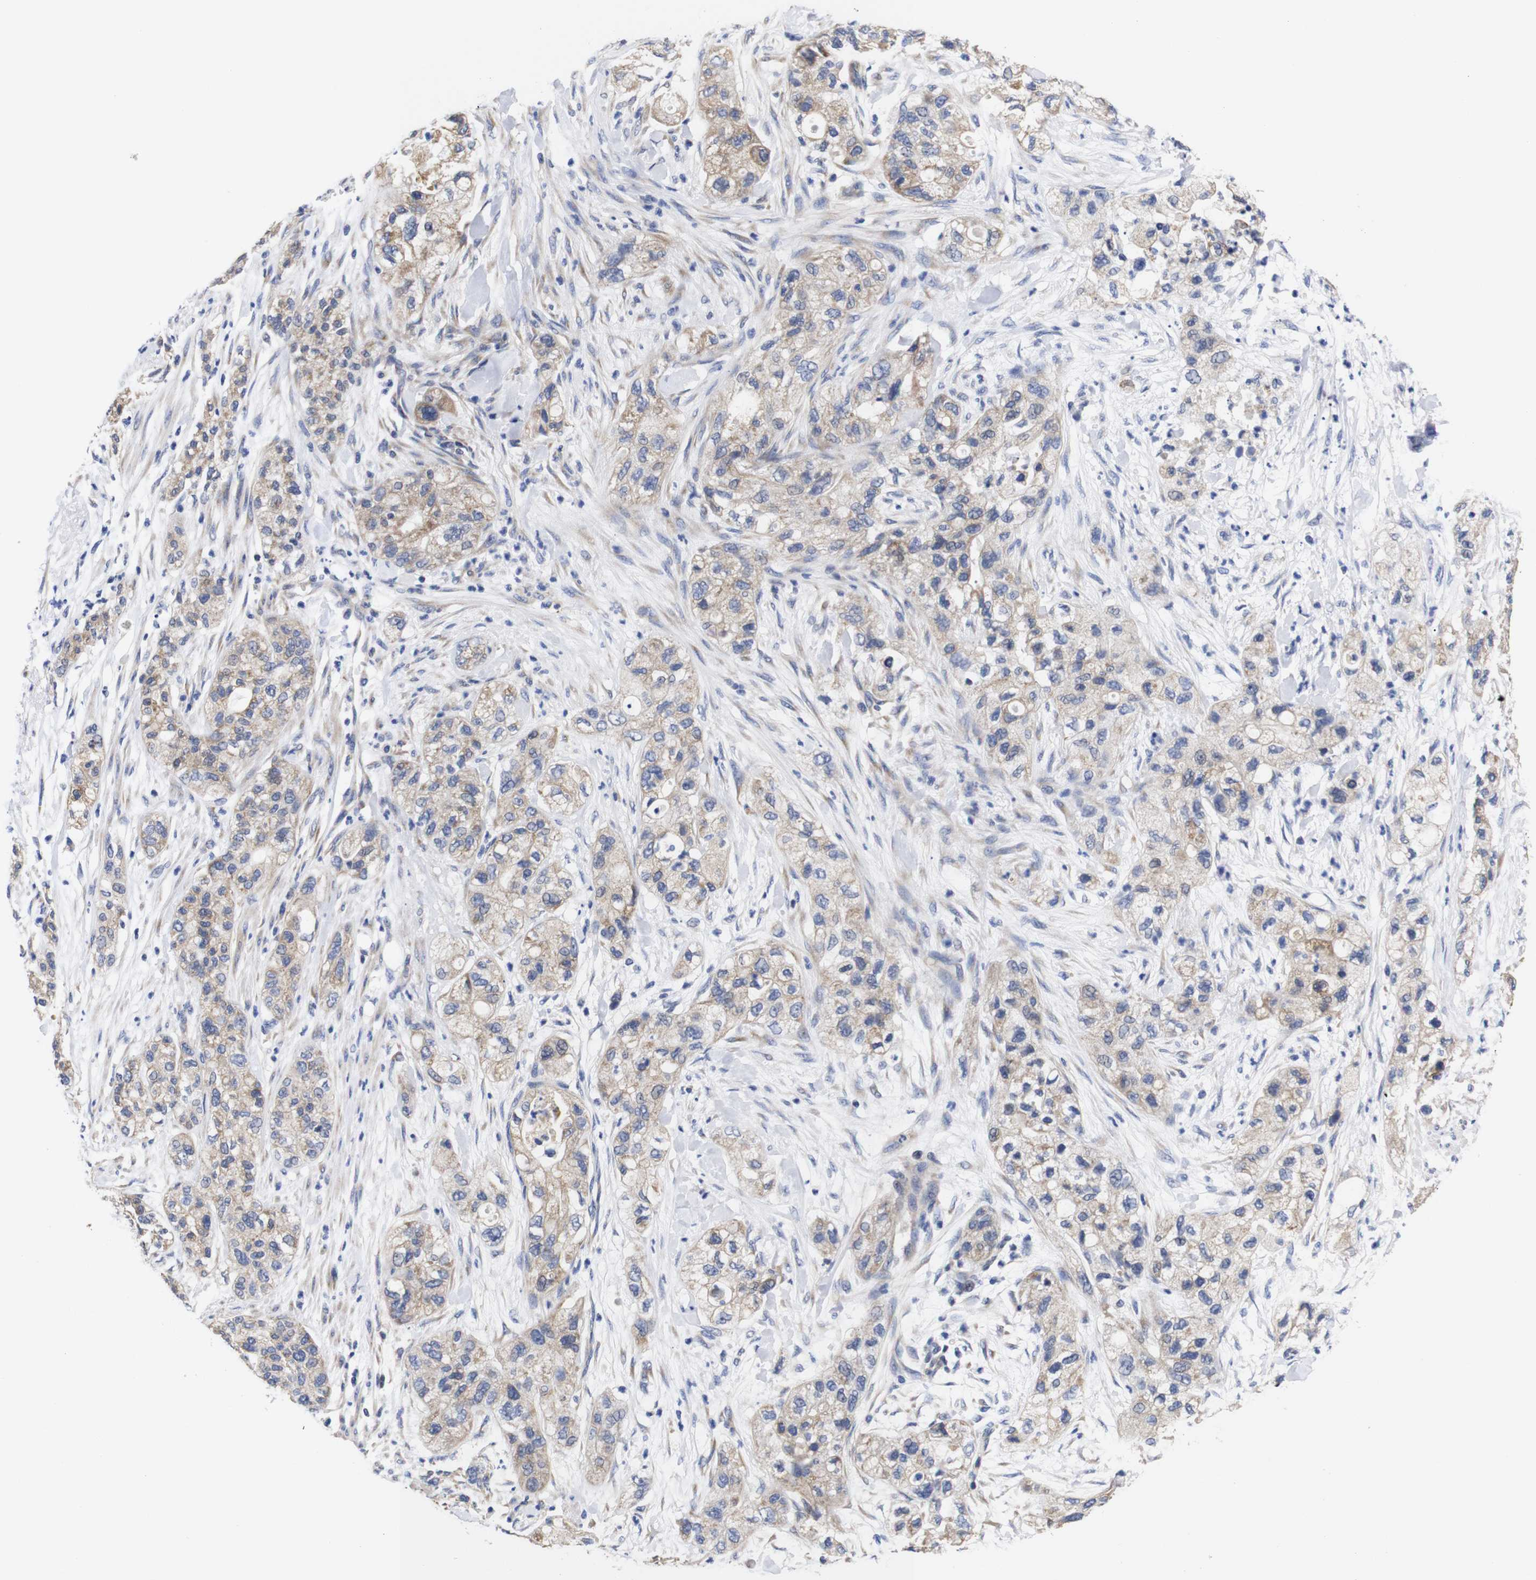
{"staining": {"intensity": "weak", "quantity": ">75%", "location": "cytoplasmic/membranous"}, "tissue": "pancreatic cancer", "cell_type": "Tumor cells", "image_type": "cancer", "snomed": [{"axis": "morphology", "description": "Adenocarcinoma, NOS"}, {"axis": "topography", "description": "Pancreas"}], "caption": "Weak cytoplasmic/membranous protein expression is seen in about >75% of tumor cells in pancreatic adenocarcinoma.", "gene": "OPN3", "patient": {"sex": "female", "age": 78}}